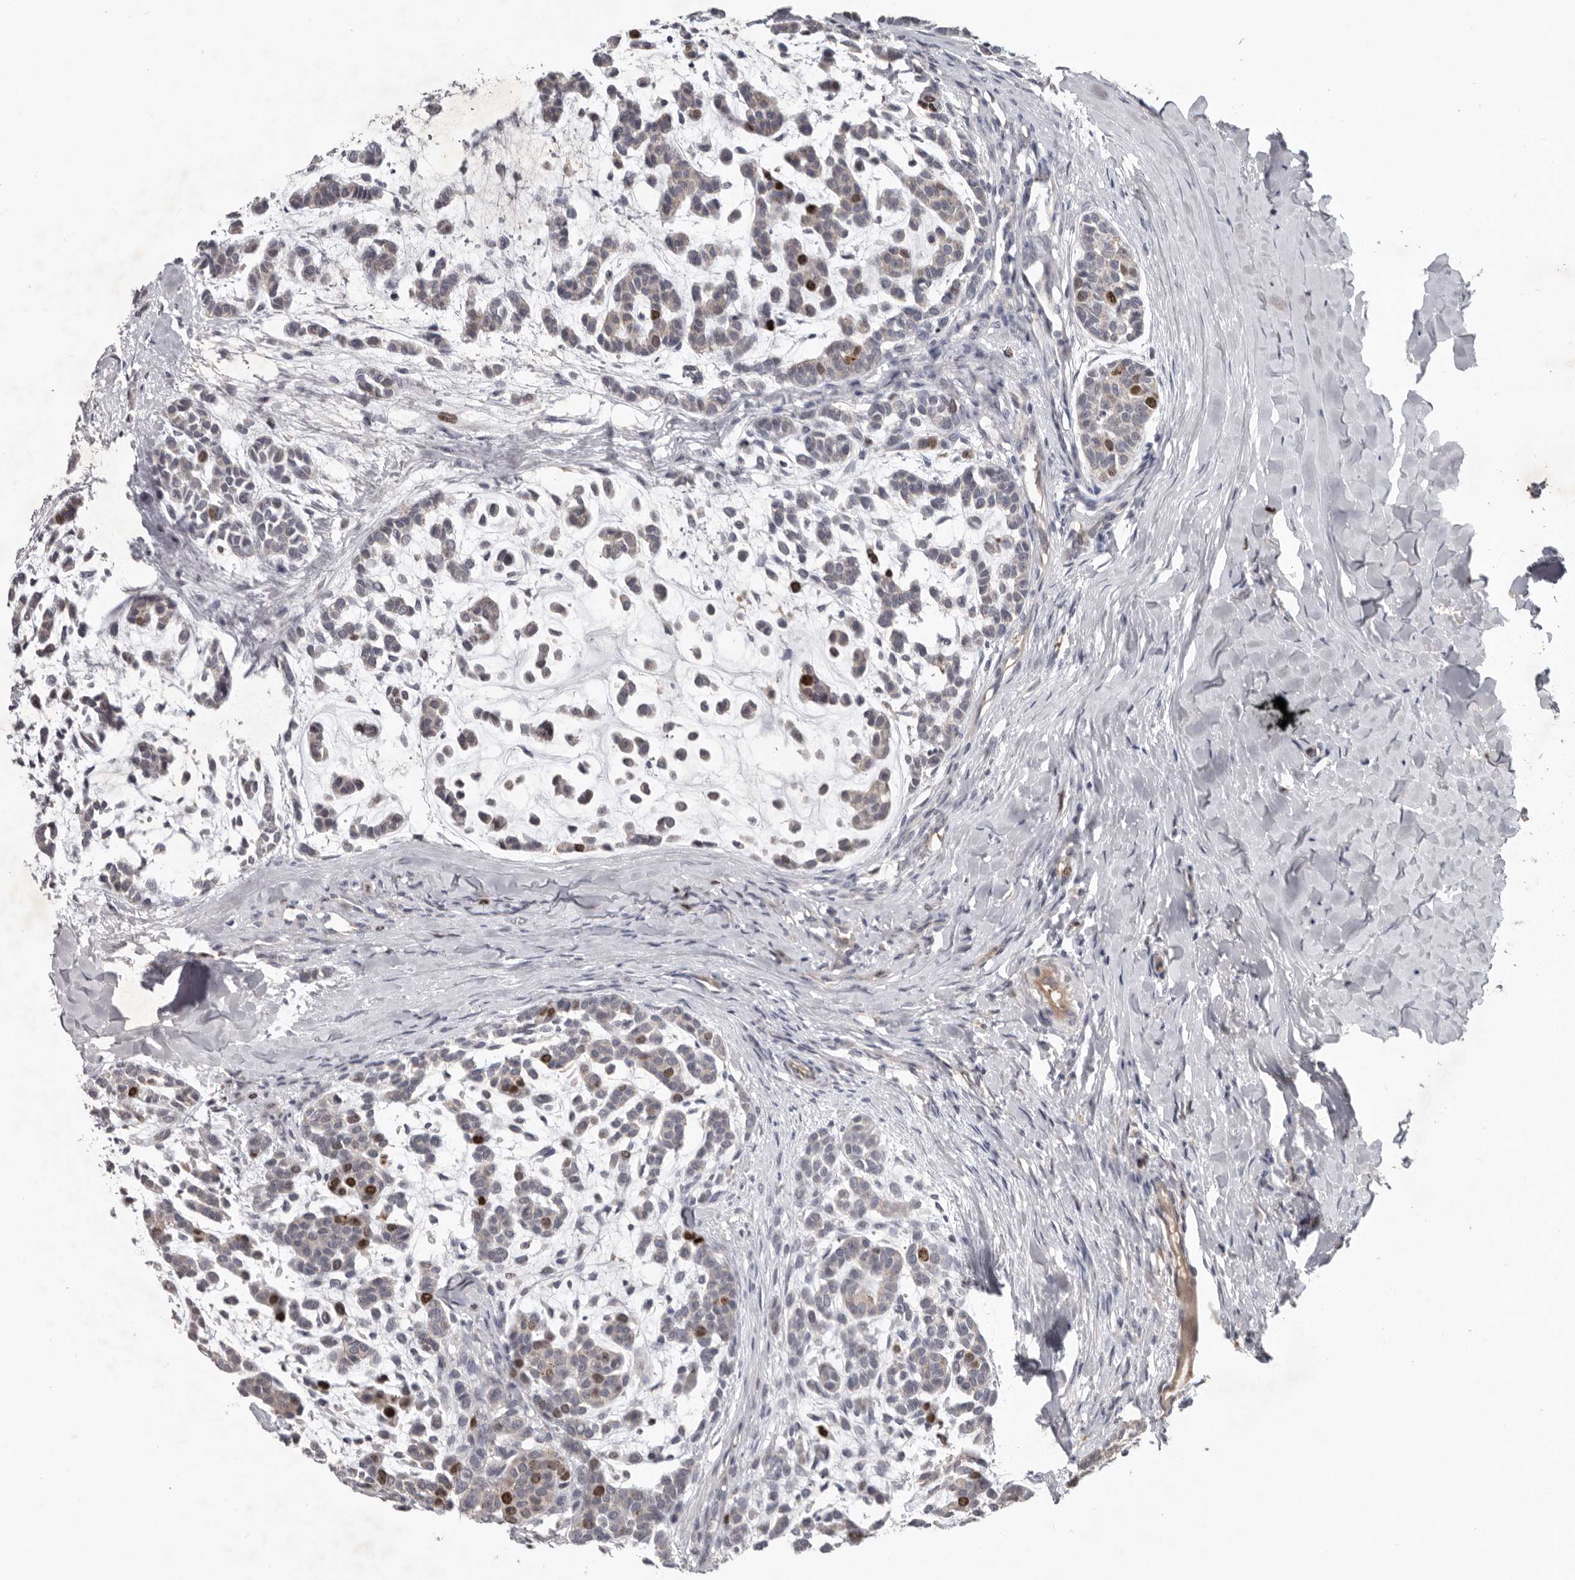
{"staining": {"intensity": "moderate", "quantity": "<25%", "location": "nuclear"}, "tissue": "head and neck cancer", "cell_type": "Tumor cells", "image_type": "cancer", "snomed": [{"axis": "morphology", "description": "Adenocarcinoma, NOS"}, {"axis": "morphology", "description": "Adenoma, NOS"}, {"axis": "topography", "description": "Head-Neck"}], "caption": "A brown stain labels moderate nuclear staining of a protein in human head and neck cancer (adenoma) tumor cells.", "gene": "CDCA8", "patient": {"sex": "female", "age": 55}}